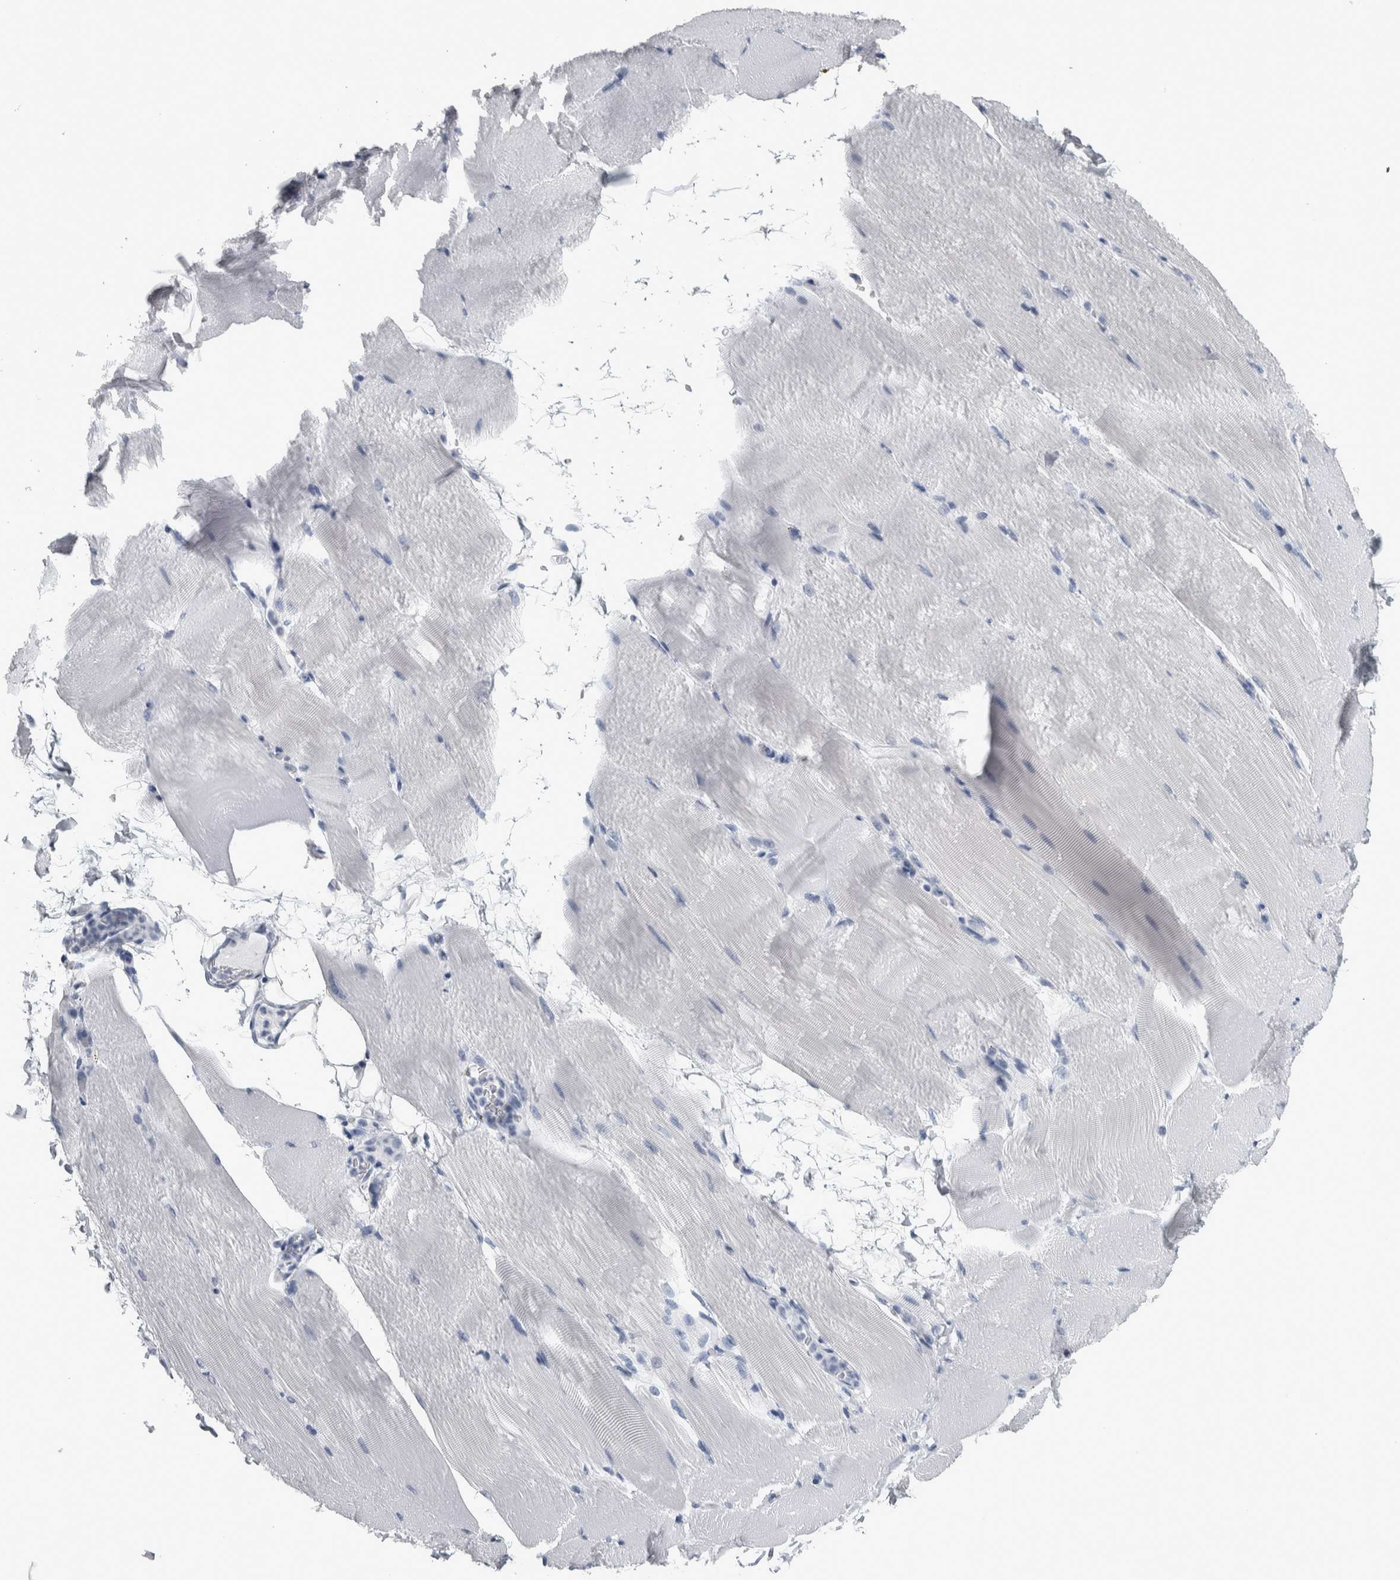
{"staining": {"intensity": "negative", "quantity": "none", "location": "none"}, "tissue": "skeletal muscle", "cell_type": "Myocytes", "image_type": "normal", "snomed": [{"axis": "morphology", "description": "Normal tissue, NOS"}, {"axis": "topography", "description": "Skeletal muscle"}, {"axis": "topography", "description": "Parathyroid gland"}], "caption": "Immunohistochemistry histopathology image of unremarkable human skeletal muscle stained for a protein (brown), which displays no staining in myocytes.", "gene": "CDH17", "patient": {"sex": "female", "age": 37}}